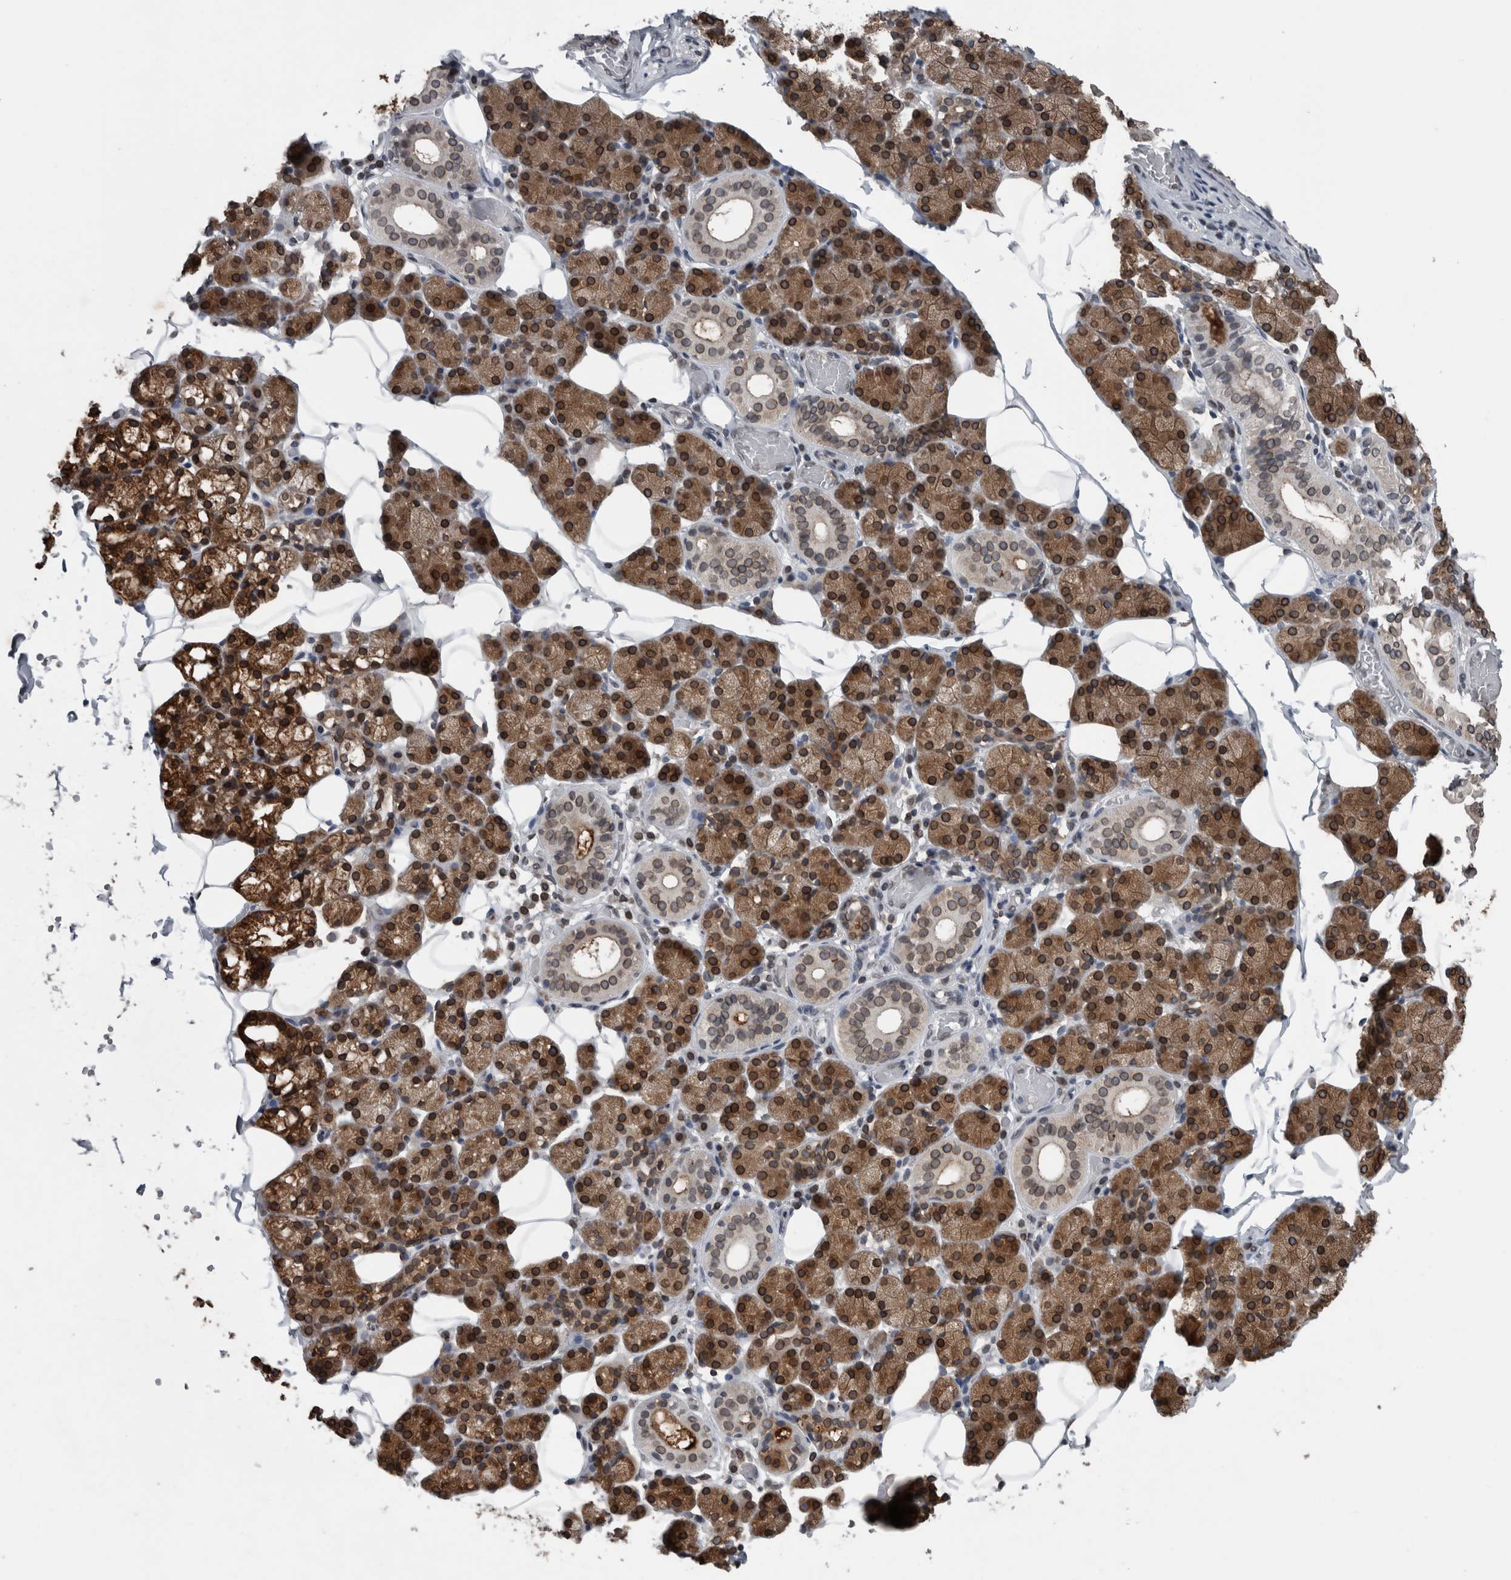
{"staining": {"intensity": "strong", "quantity": "25%-75%", "location": "cytoplasmic/membranous,nuclear"}, "tissue": "salivary gland", "cell_type": "Glandular cells", "image_type": "normal", "snomed": [{"axis": "morphology", "description": "Normal tissue, NOS"}, {"axis": "topography", "description": "Salivary gland"}], "caption": "Immunohistochemistry staining of benign salivary gland, which demonstrates high levels of strong cytoplasmic/membranous,nuclear positivity in approximately 25%-75% of glandular cells indicating strong cytoplasmic/membranous,nuclear protein positivity. The staining was performed using DAB (3,3'-diaminobenzidine) (brown) for protein detection and nuclei were counterstained in hematoxylin (blue).", "gene": "RANBP2", "patient": {"sex": "female", "age": 33}}